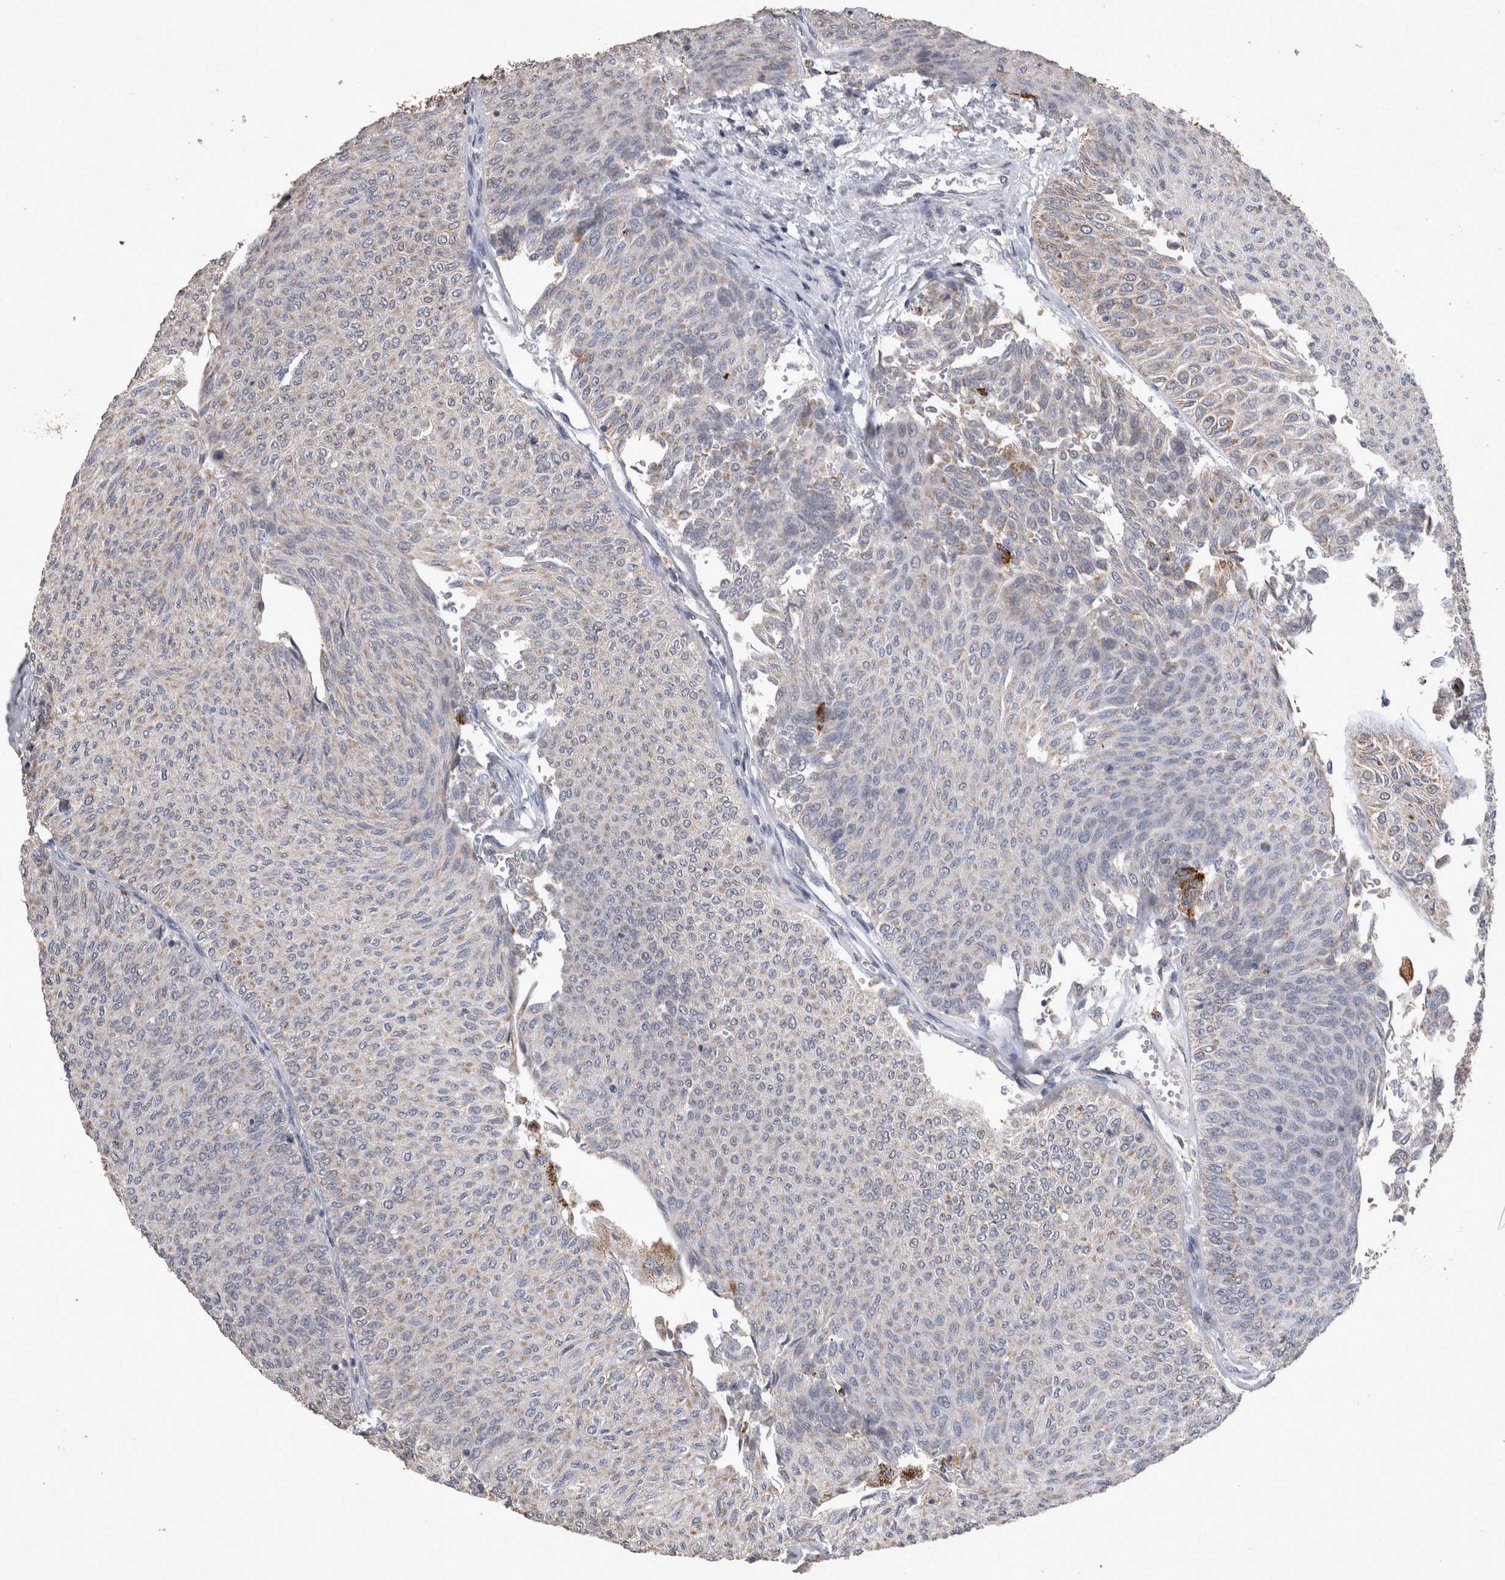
{"staining": {"intensity": "moderate", "quantity": "<25%", "location": "cytoplasmic/membranous"}, "tissue": "urothelial cancer", "cell_type": "Tumor cells", "image_type": "cancer", "snomed": [{"axis": "morphology", "description": "Urothelial carcinoma, Low grade"}, {"axis": "topography", "description": "Urinary bladder"}], "caption": "High-magnification brightfield microscopy of urothelial carcinoma (low-grade) stained with DAB (3,3'-diaminobenzidine) (brown) and counterstained with hematoxylin (blue). tumor cells exhibit moderate cytoplasmic/membranous positivity is identified in about<25% of cells.", "gene": "DKK3", "patient": {"sex": "male", "age": 78}}